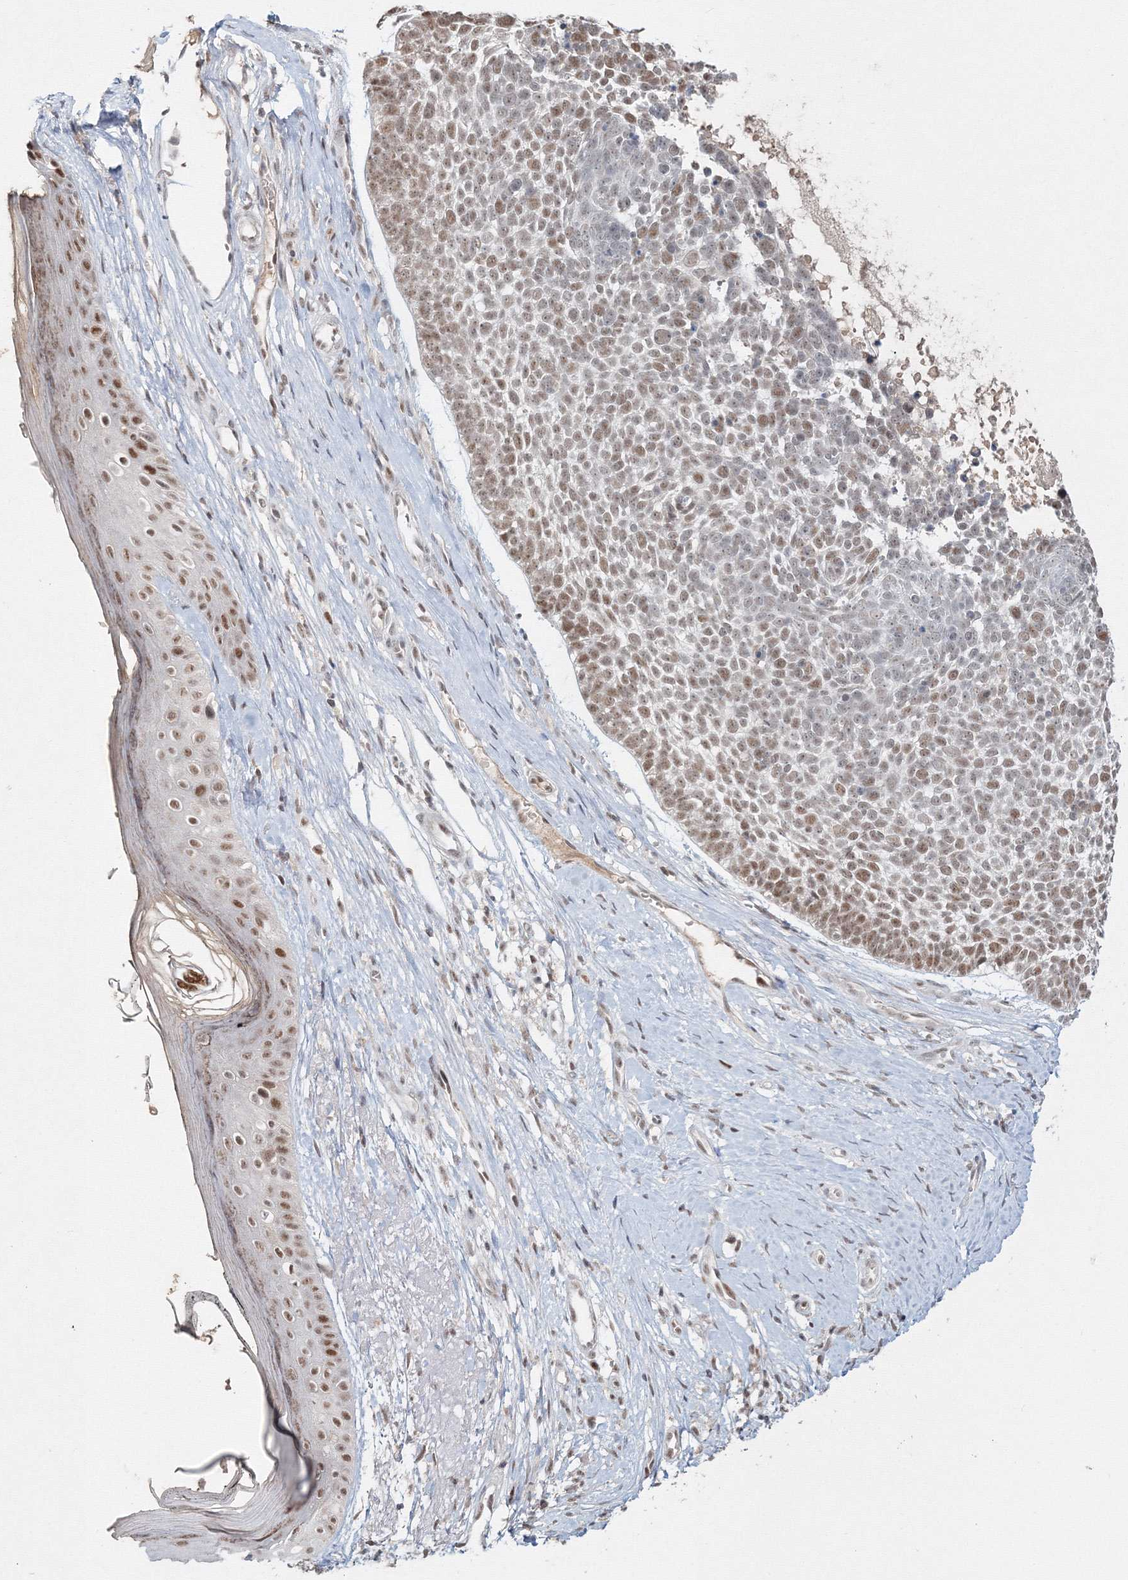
{"staining": {"intensity": "weak", "quantity": "25%-75%", "location": "nuclear"}, "tissue": "skin cancer", "cell_type": "Tumor cells", "image_type": "cancer", "snomed": [{"axis": "morphology", "description": "Basal cell carcinoma"}, {"axis": "topography", "description": "Skin"}], "caption": "Weak nuclear protein expression is appreciated in about 25%-75% of tumor cells in skin basal cell carcinoma.", "gene": "IWS1", "patient": {"sex": "female", "age": 81}}